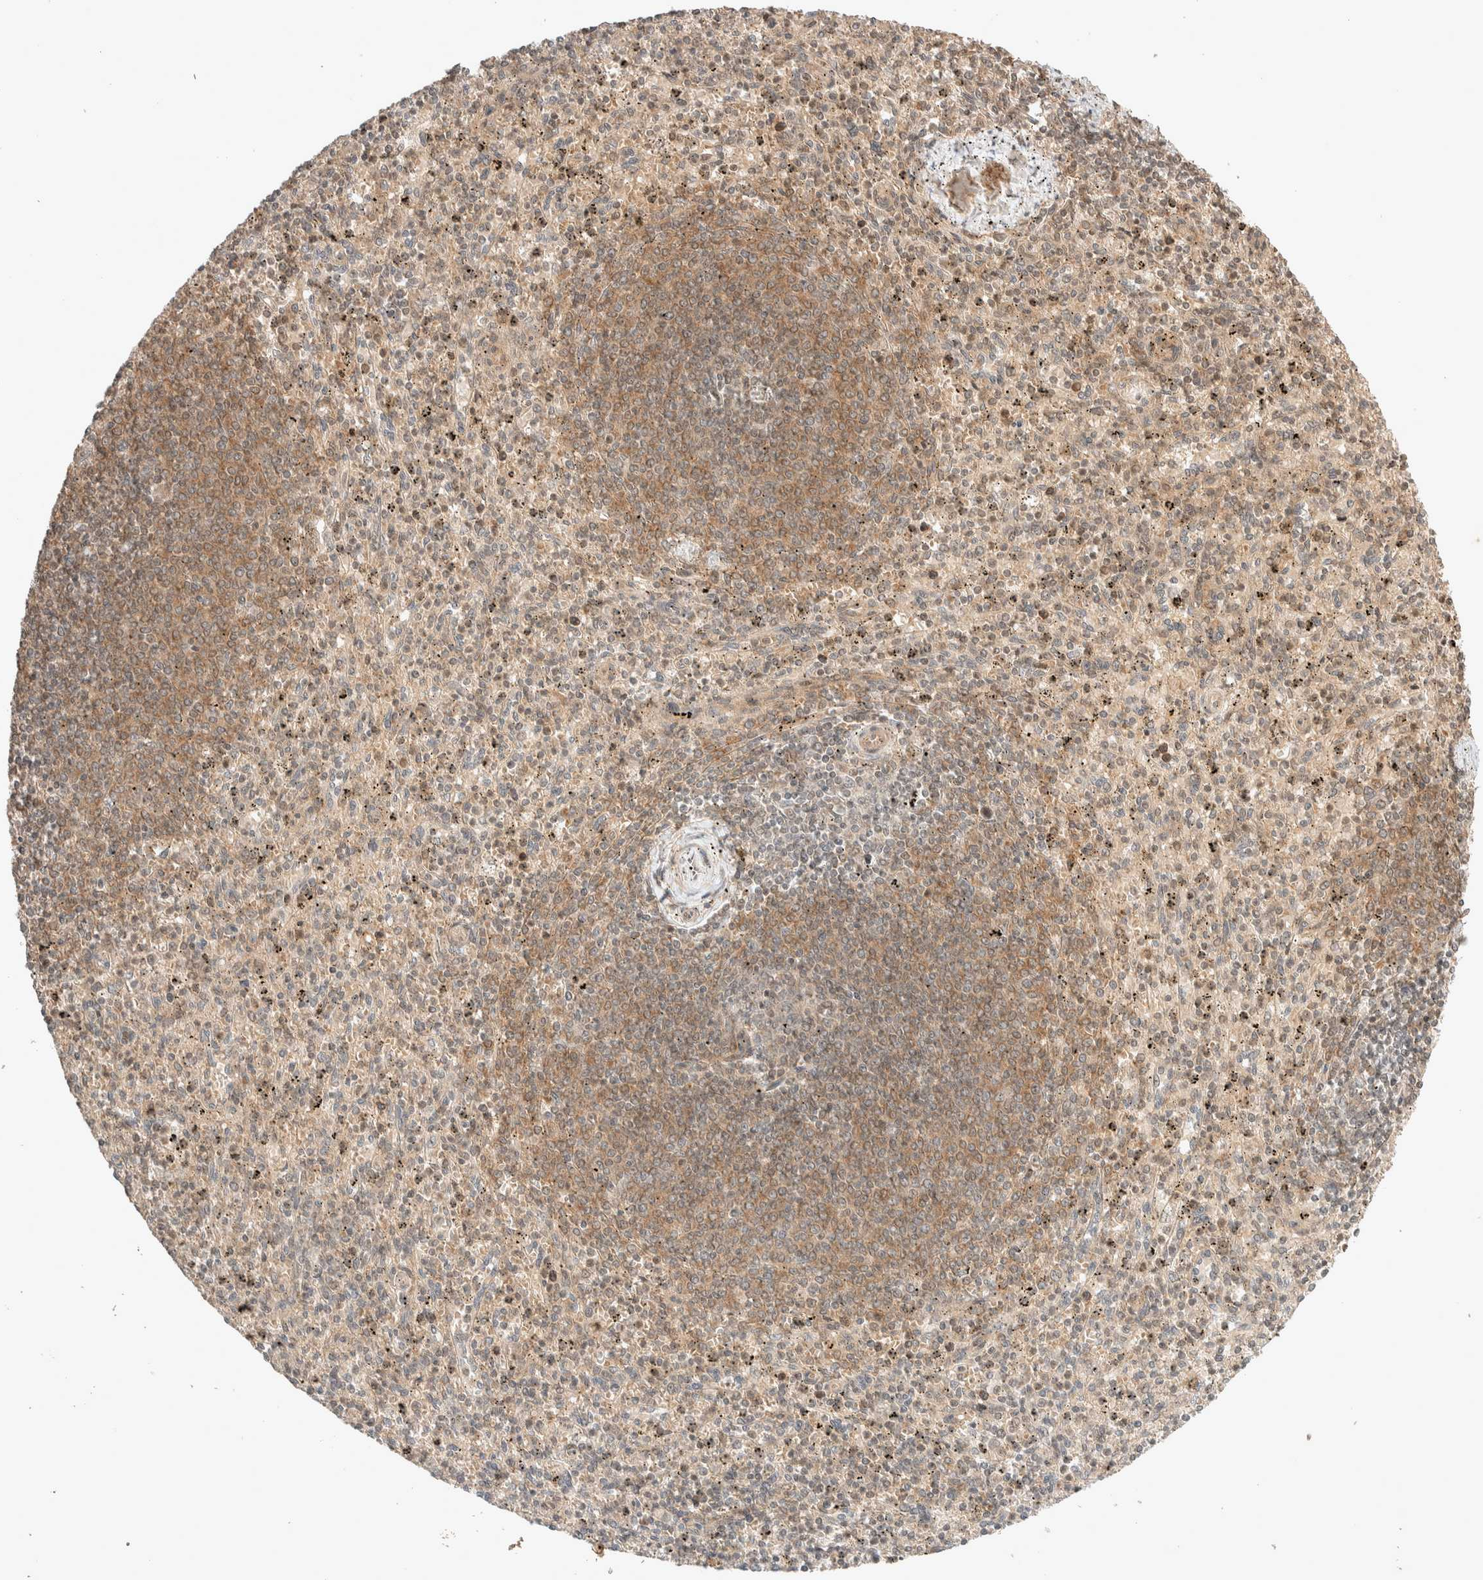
{"staining": {"intensity": "weak", "quantity": "25%-75%", "location": "cytoplasmic/membranous,nuclear"}, "tissue": "spleen", "cell_type": "Cells in red pulp", "image_type": "normal", "snomed": [{"axis": "morphology", "description": "Normal tissue, NOS"}, {"axis": "topography", "description": "Spleen"}], "caption": "Spleen stained with IHC displays weak cytoplasmic/membranous,nuclear expression in about 25%-75% of cells in red pulp. (DAB (3,3'-diaminobenzidine) IHC with brightfield microscopy, high magnification).", "gene": "THRA", "patient": {"sex": "male", "age": 72}}